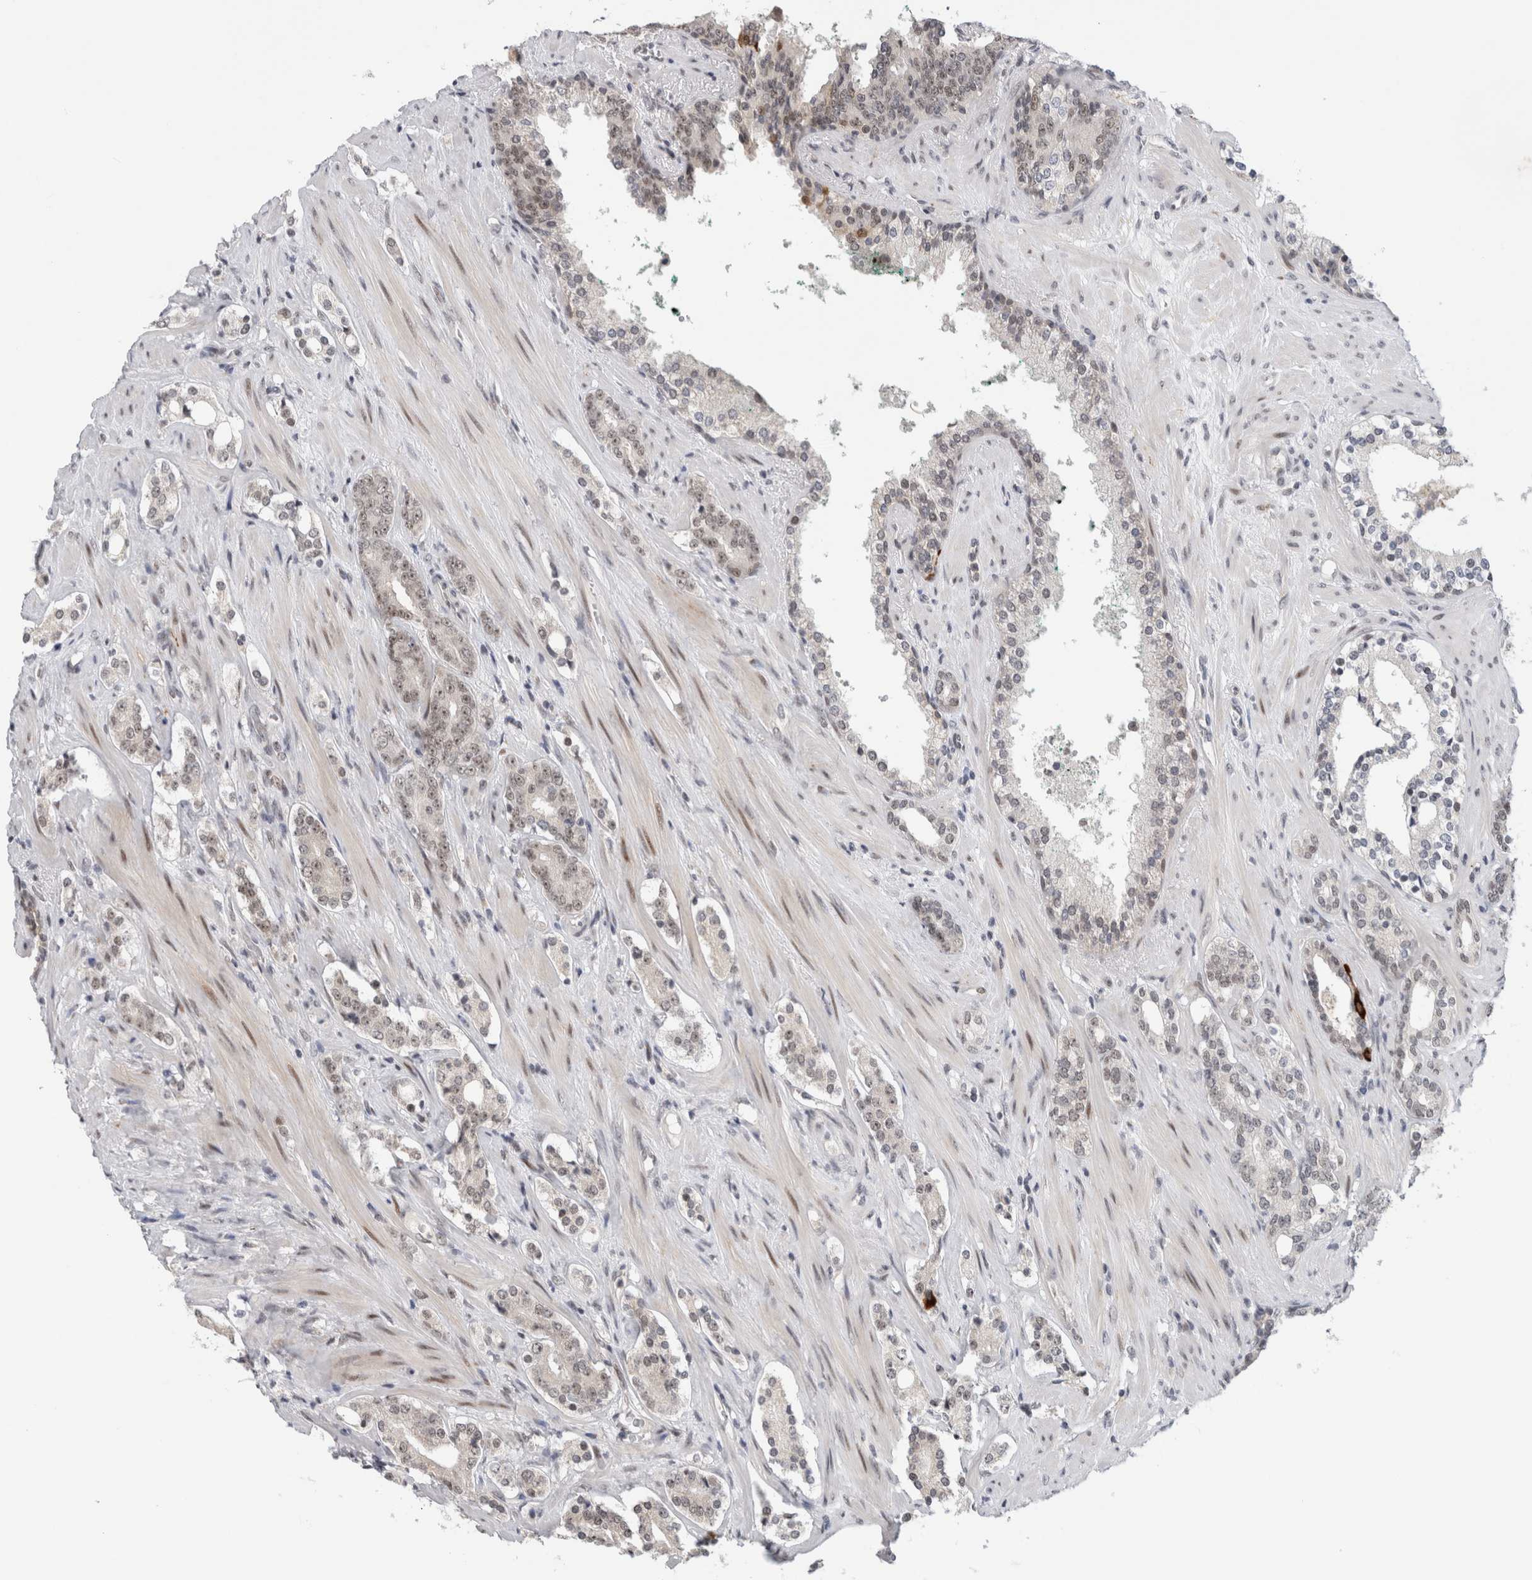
{"staining": {"intensity": "moderate", "quantity": "25%-75%", "location": "nuclear"}, "tissue": "prostate cancer", "cell_type": "Tumor cells", "image_type": "cancer", "snomed": [{"axis": "morphology", "description": "Adenocarcinoma, High grade"}, {"axis": "topography", "description": "Prostate"}], "caption": "Immunohistochemical staining of human high-grade adenocarcinoma (prostate) demonstrates moderate nuclear protein expression in about 25%-75% of tumor cells.", "gene": "HESX1", "patient": {"sex": "male", "age": 71}}